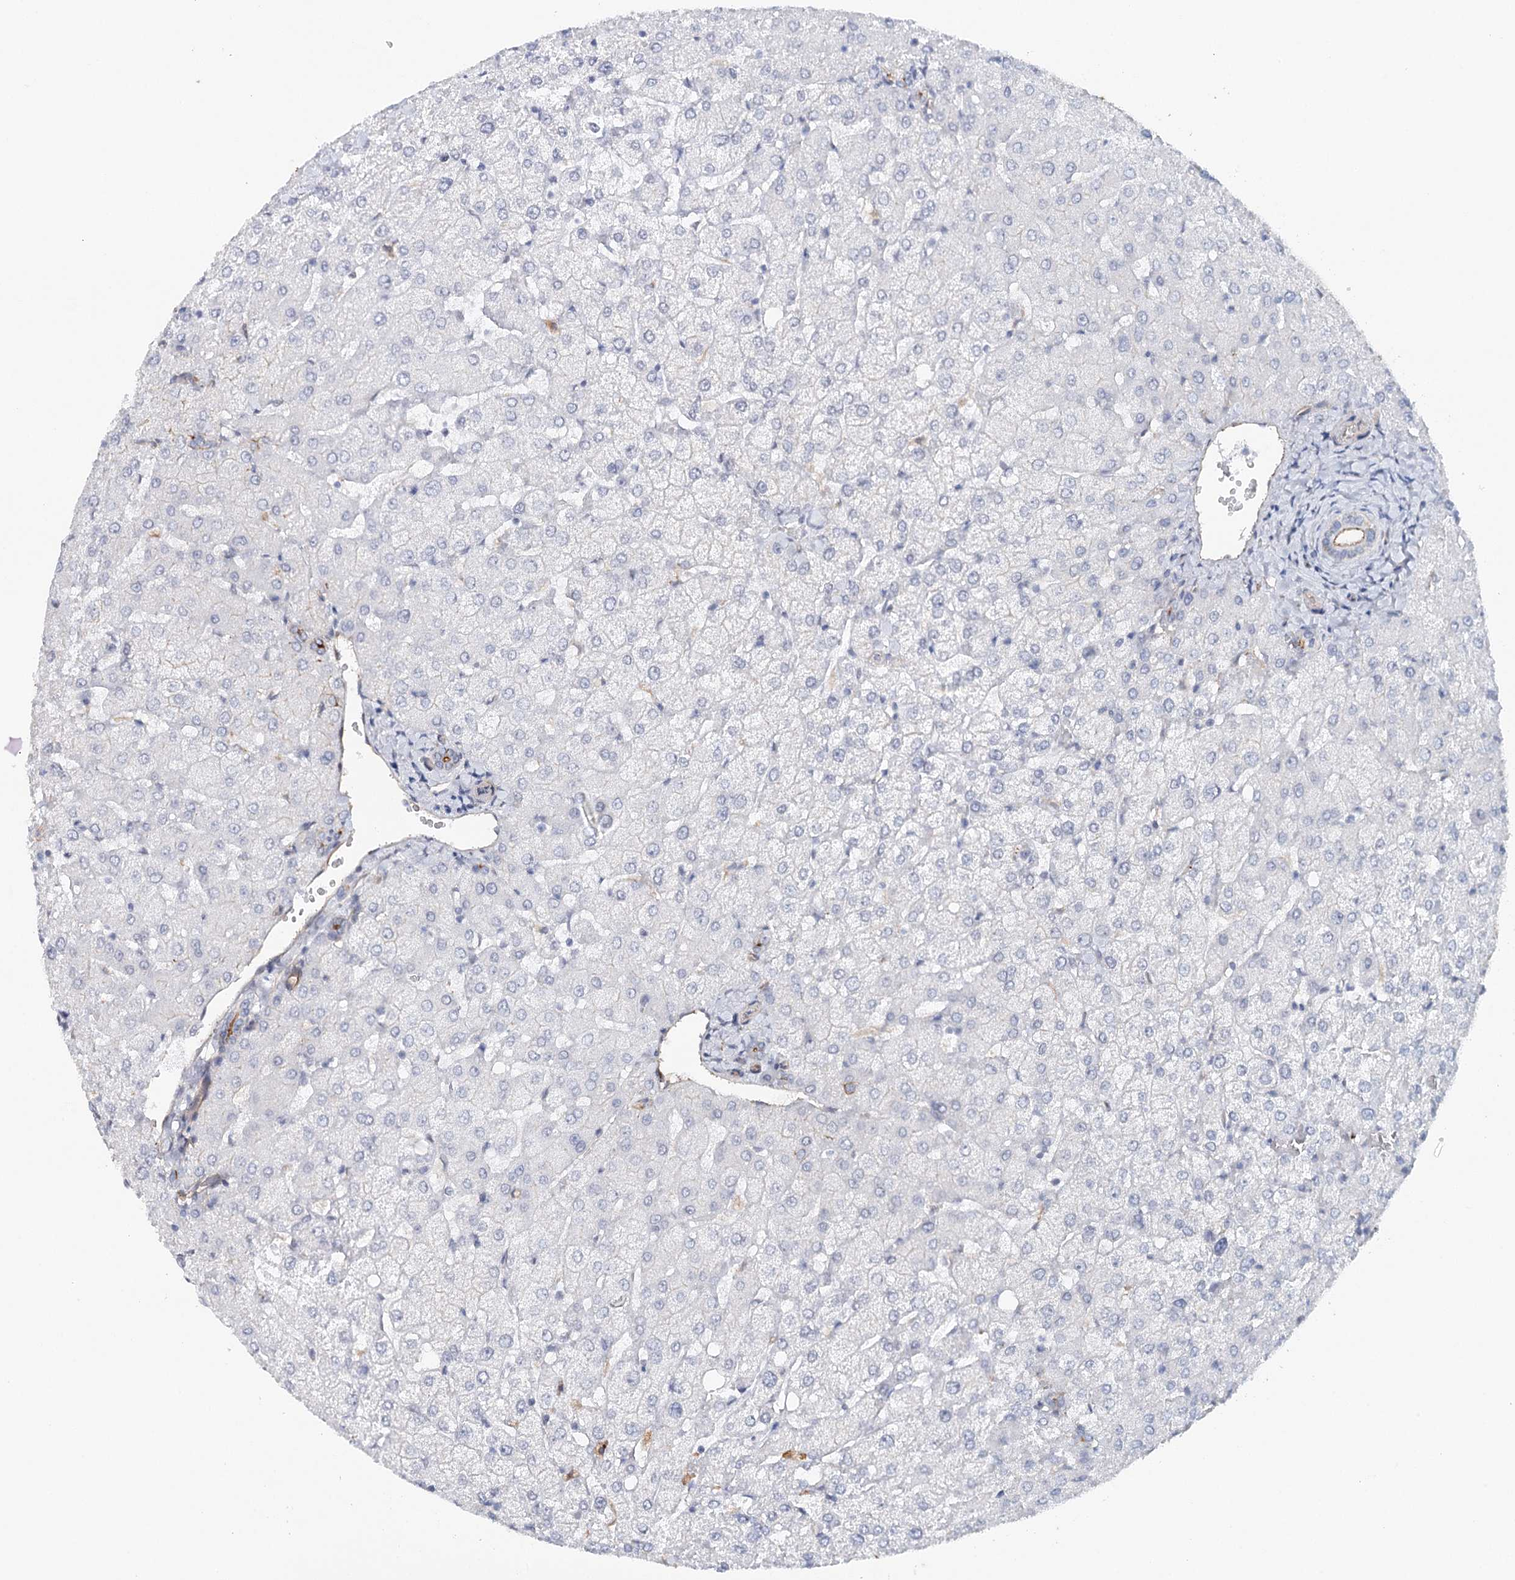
{"staining": {"intensity": "moderate", "quantity": "<25%", "location": "cytoplasmic/membranous"}, "tissue": "liver", "cell_type": "Cholangiocytes", "image_type": "normal", "snomed": [{"axis": "morphology", "description": "Normal tissue, NOS"}, {"axis": "topography", "description": "Liver"}], "caption": "The immunohistochemical stain highlights moderate cytoplasmic/membranous staining in cholangiocytes of normal liver. (DAB (3,3'-diaminobenzidine) IHC, brown staining for protein, blue staining for nuclei).", "gene": "SYNPO", "patient": {"sex": "female", "age": 54}}